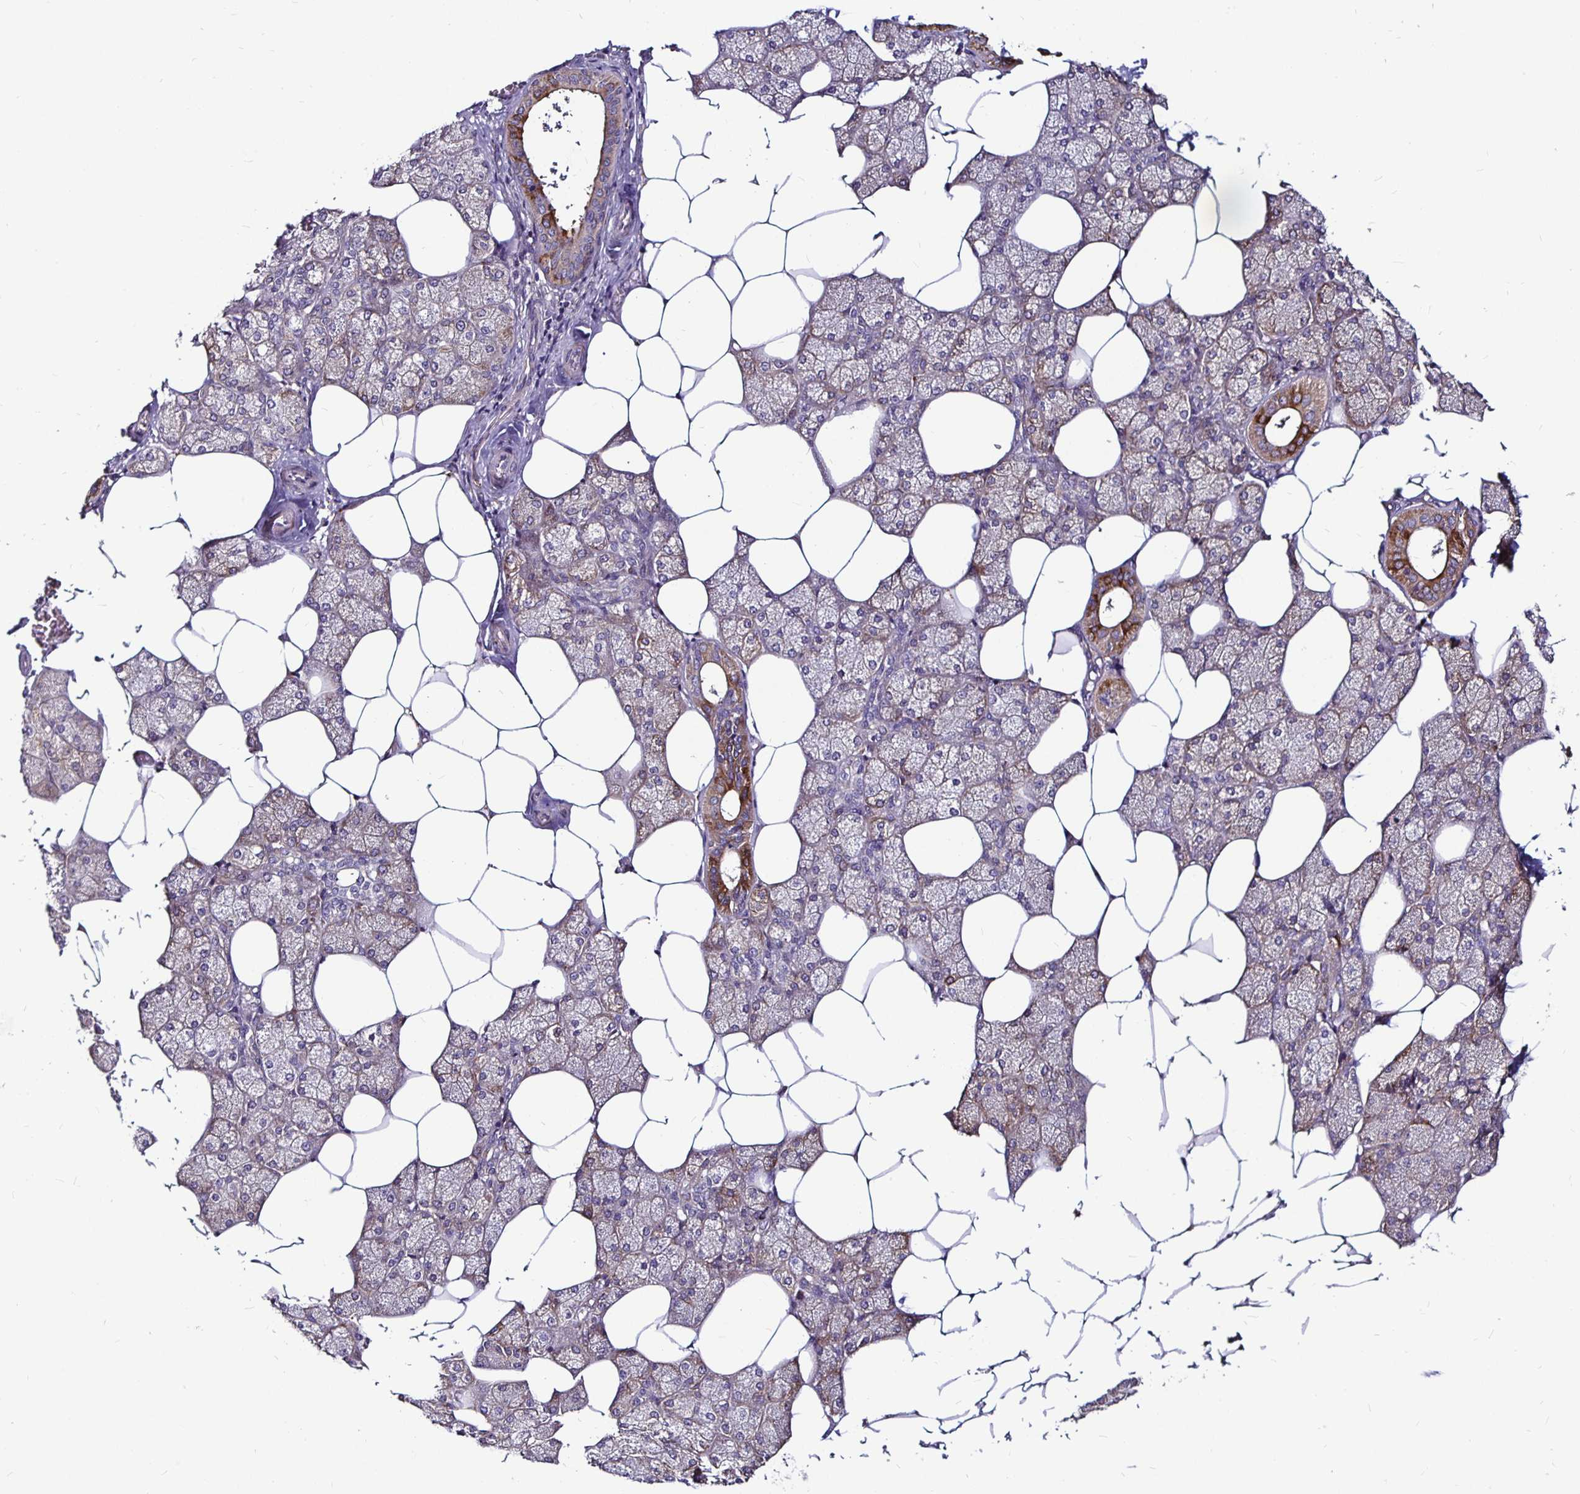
{"staining": {"intensity": "moderate", "quantity": "25%-75%", "location": "cytoplasmic/membranous"}, "tissue": "salivary gland", "cell_type": "Glandular cells", "image_type": "normal", "snomed": [{"axis": "morphology", "description": "Normal tissue, NOS"}, {"axis": "topography", "description": "Salivary gland"}], "caption": "This histopathology image demonstrates immunohistochemistry staining of normal human salivary gland, with medium moderate cytoplasmic/membranous staining in approximately 25%-75% of glandular cells.", "gene": "P4HA2", "patient": {"sex": "female", "age": 43}}